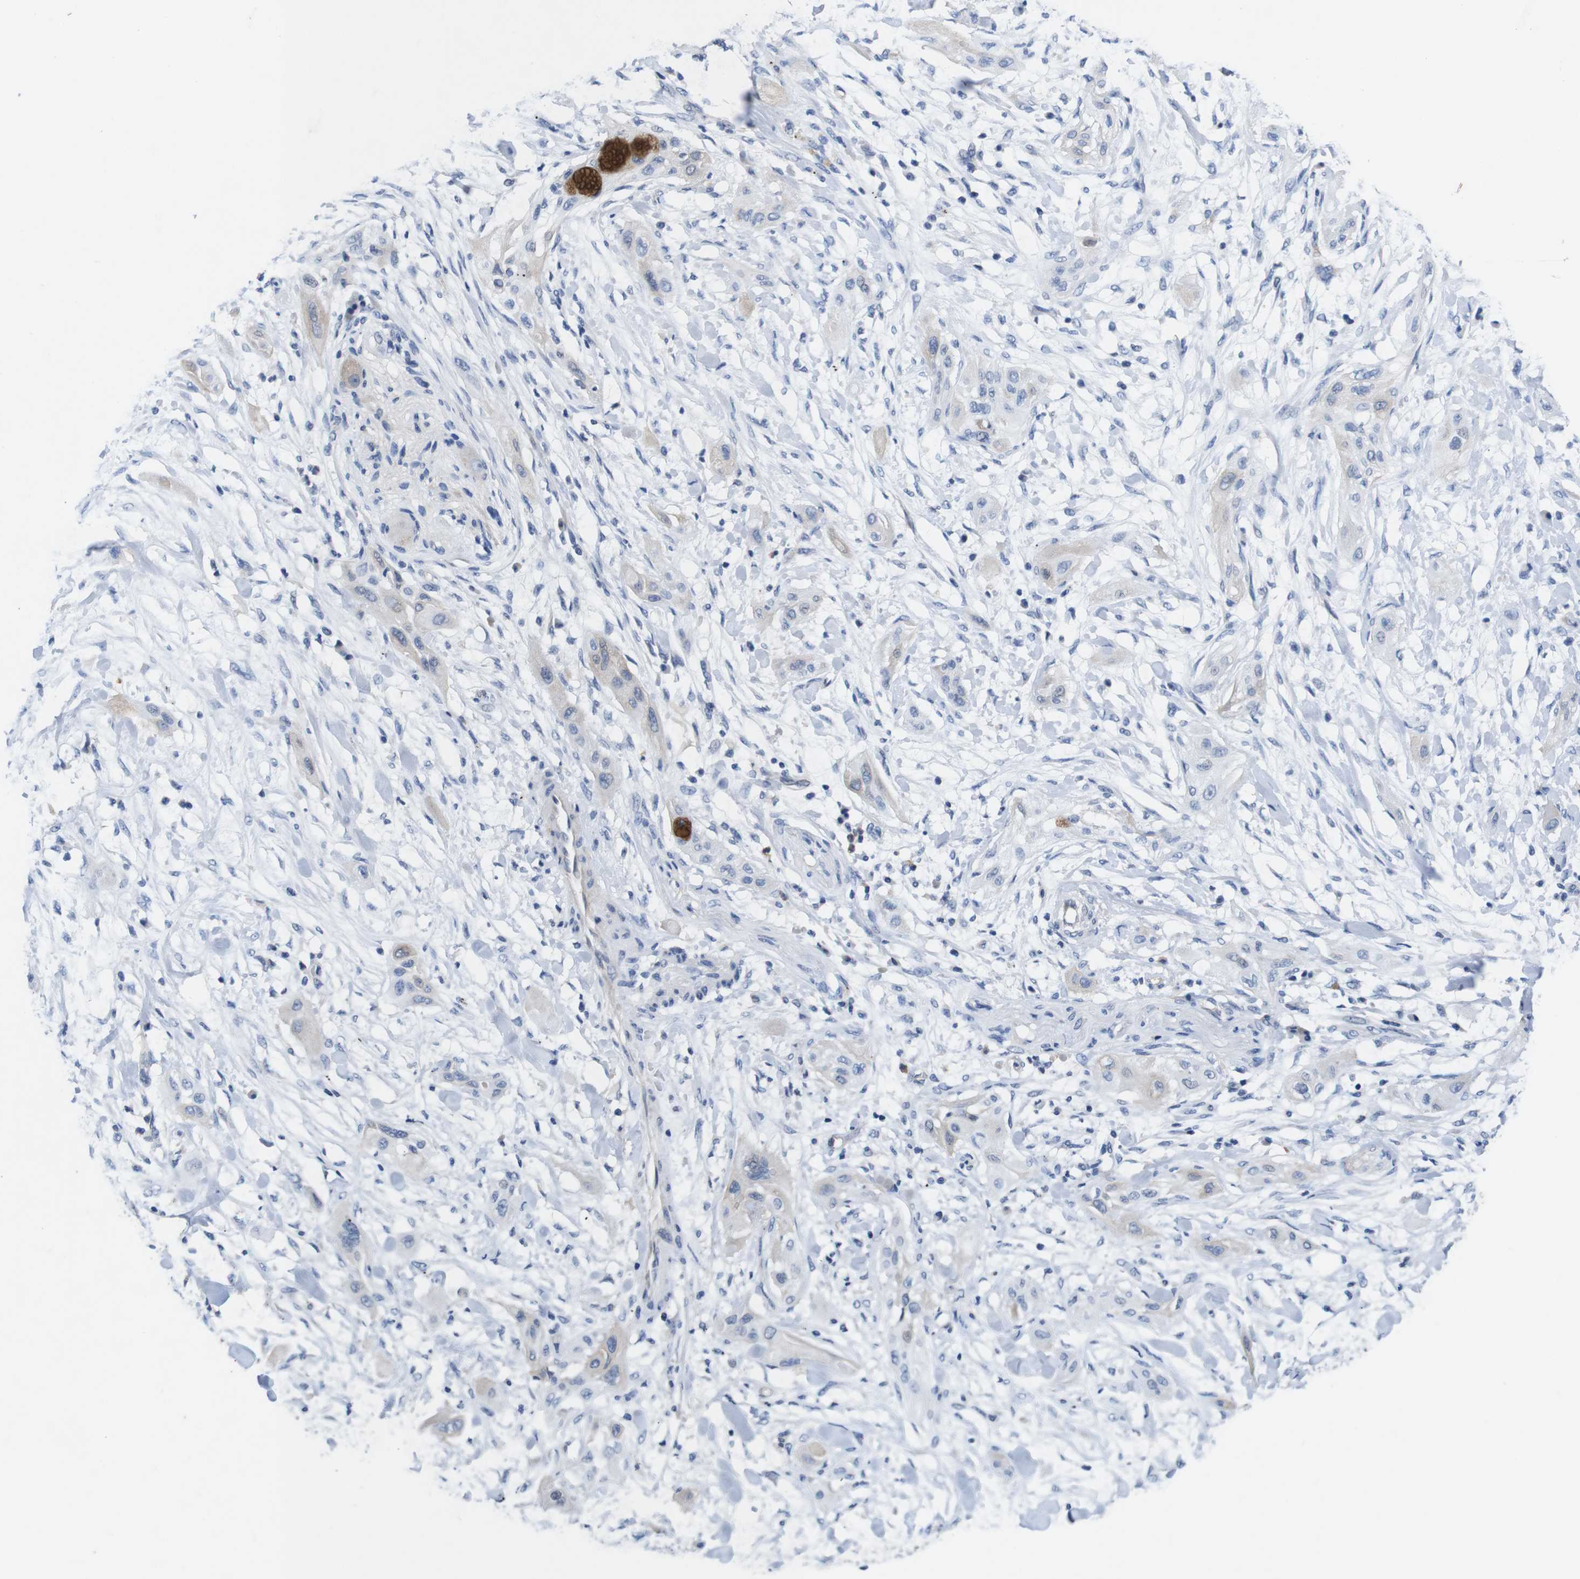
{"staining": {"intensity": "strong", "quantity": "<25%", "location": "cytoplasmic/membranous"}, "tissue": "lung cancer", "cell_type": "Tumor cells", "image_type": "cancer", "snomed": [{"axis": "morphology", "description": "Squamous cell carcinoma, NOS"}, {"axis": "topography", "description": "Lung"}], "caption": "Lung cancer (squamous cell carcinoma) tissue exhibits strong cytoplasmic/membranous expression in about <25% of tumor cells, visualized by immunohistochemistry.", "gene": "C1RL", "patient": {"sex": "female", "age": 47}}